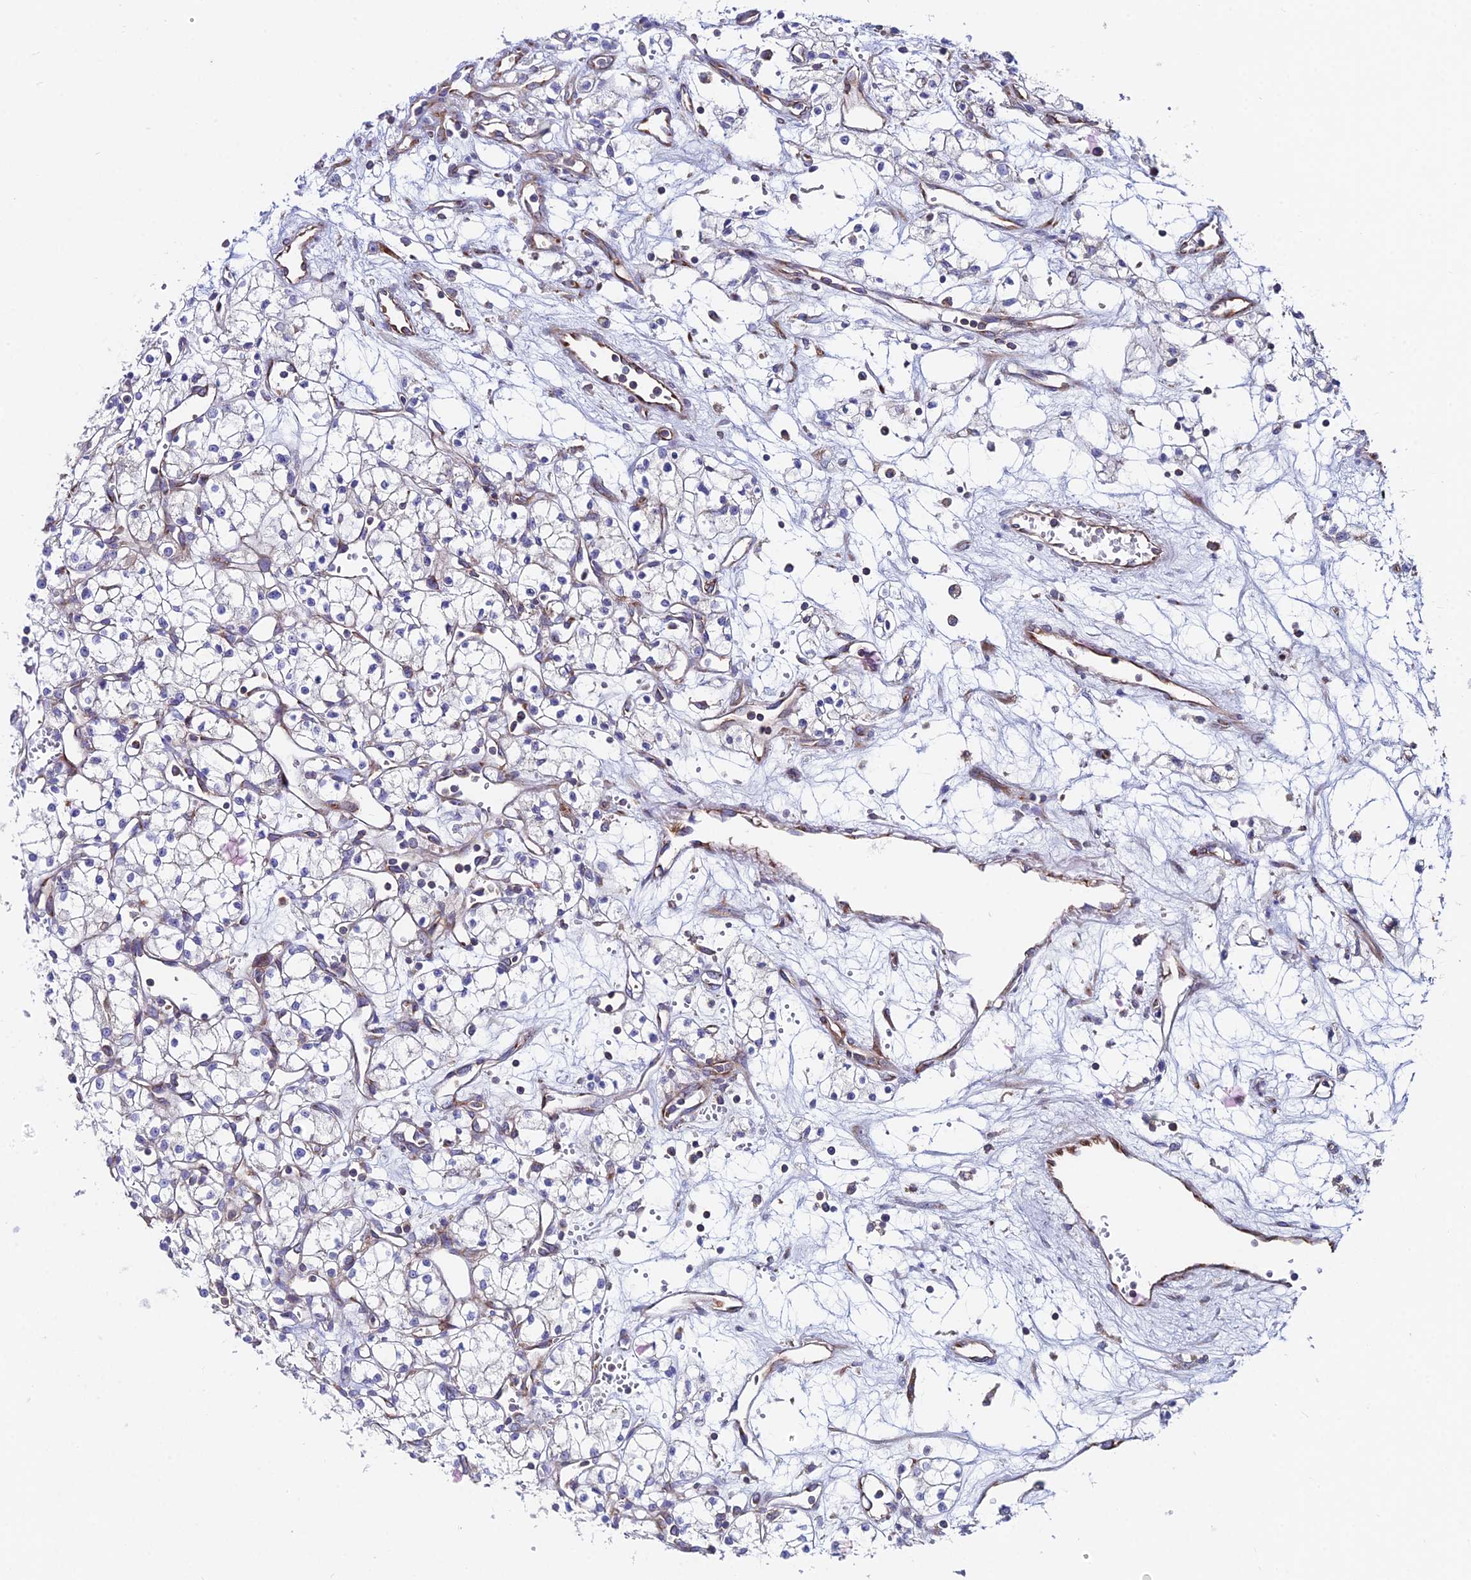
{"staining": {"intensity": "negative", "quantity": "none", "location": "none"}, "tissue": "renal cancer", "cell_type": "Tumor cells", "image_type": "cancer", "snomed": [{"axis": "morphology", "description": "Adenocarcinoma, NOS"}, {"axis": "topography", "description": "Kidney"}], "caption": "Immunohistochemical staining of renal cancer reveals no significant positivity in tumor cells.", "gene": "EIF3K", "patient": {"sex": "male", "age": 59}}